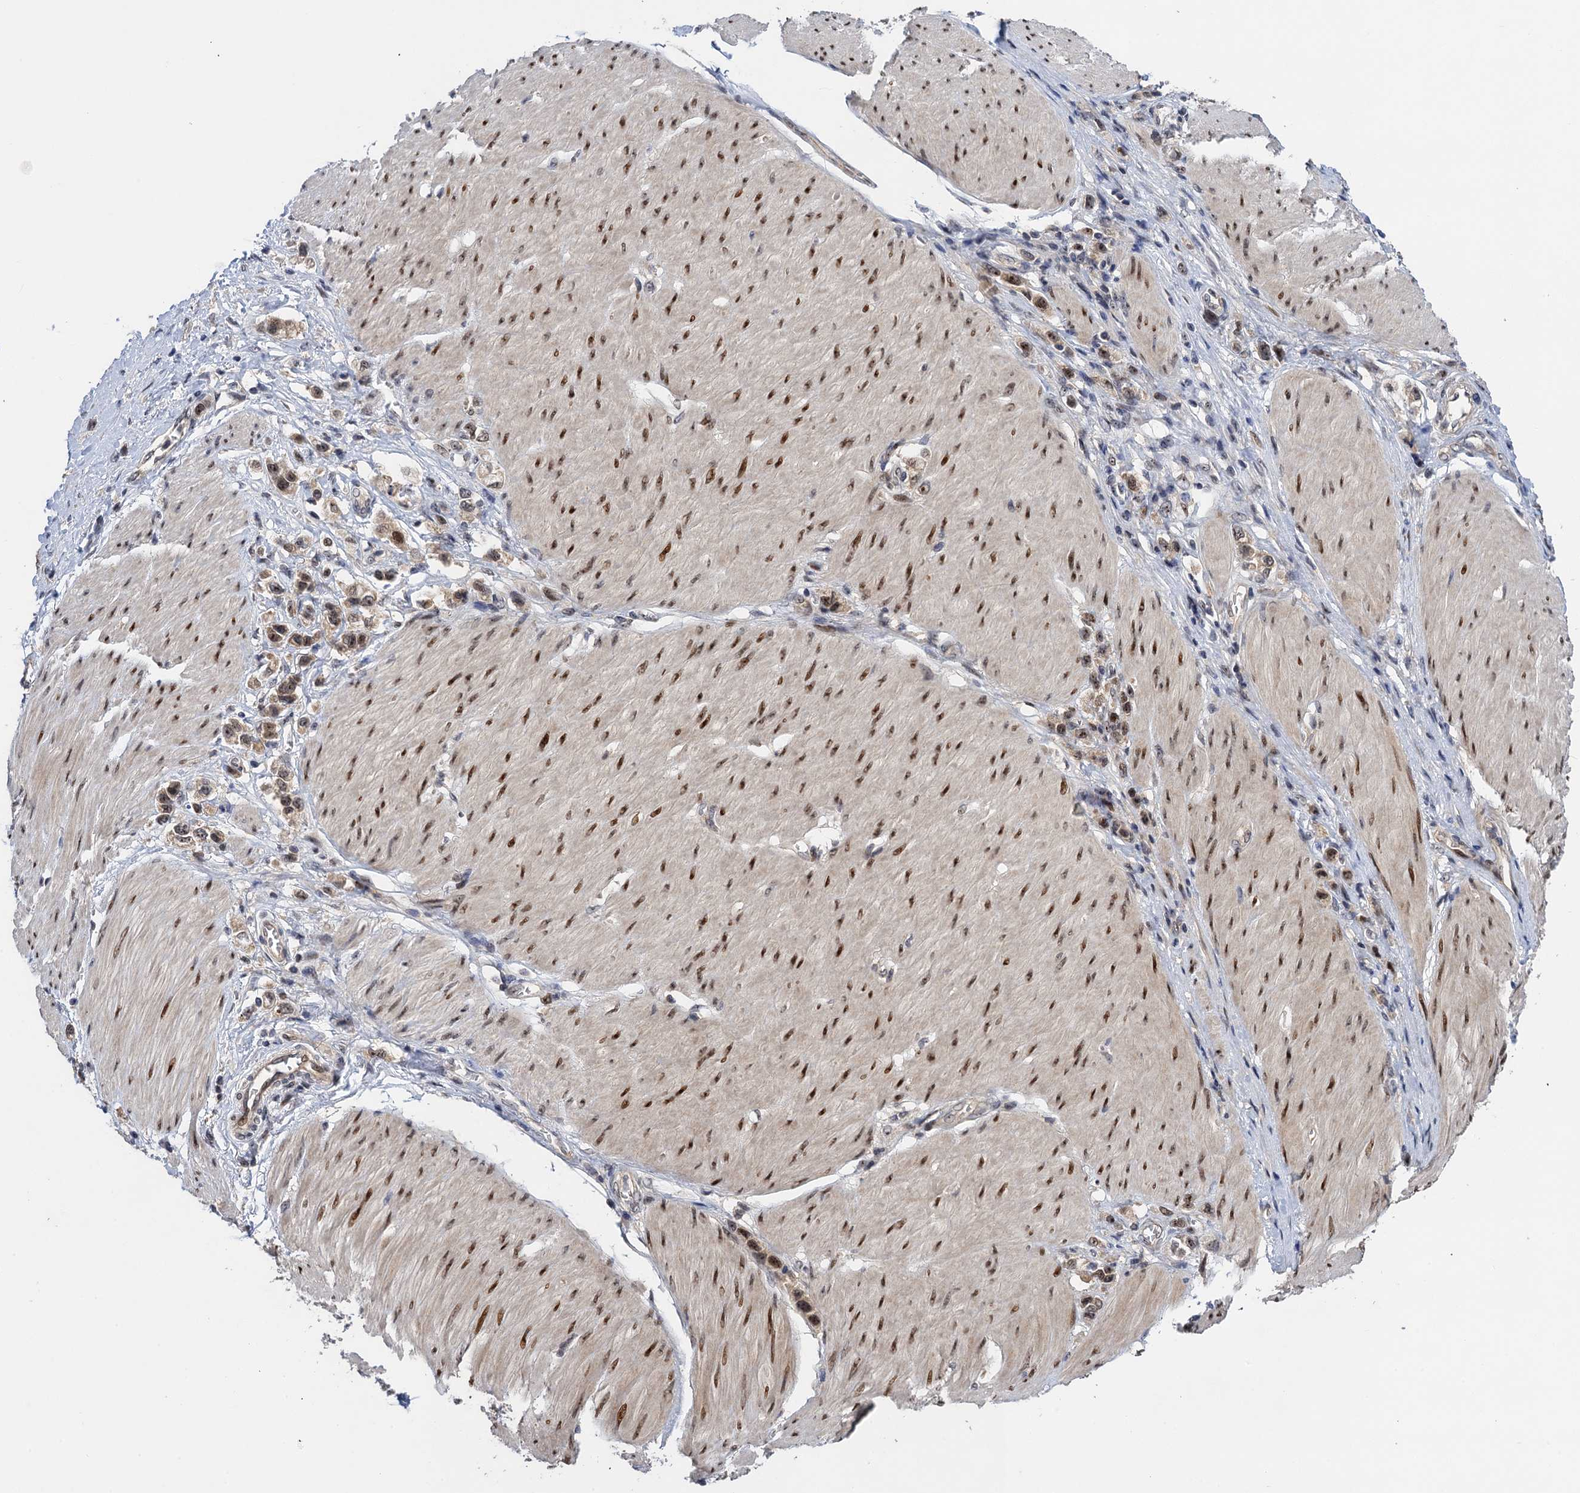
{"staining": {"intensity": "weak", "quantity": "25%-75%", "location": "nuclear"}, "tissue": "stomach cancer", "cell_type": "Tumor cells", "image_type": "cancer", "snomed": [{"axis": "morphology", "description": "Normal tissue, NOS"}, {"axis": "morphology", "description": "Adenocarcinoma, NOS"}, {"axis": "topography", "description": "Stomach, upper"}, {"axis": "topography", "description": "Stomach"}], "caption": "This image demonstrates immunohistochemistry (IHC) staining of stomach cancer, with low weak nuclear positivity in approximately 25%-75% of tumor cells.", "gene": "ZAR1L", "patient": {"sex": "female", "age": 65}}